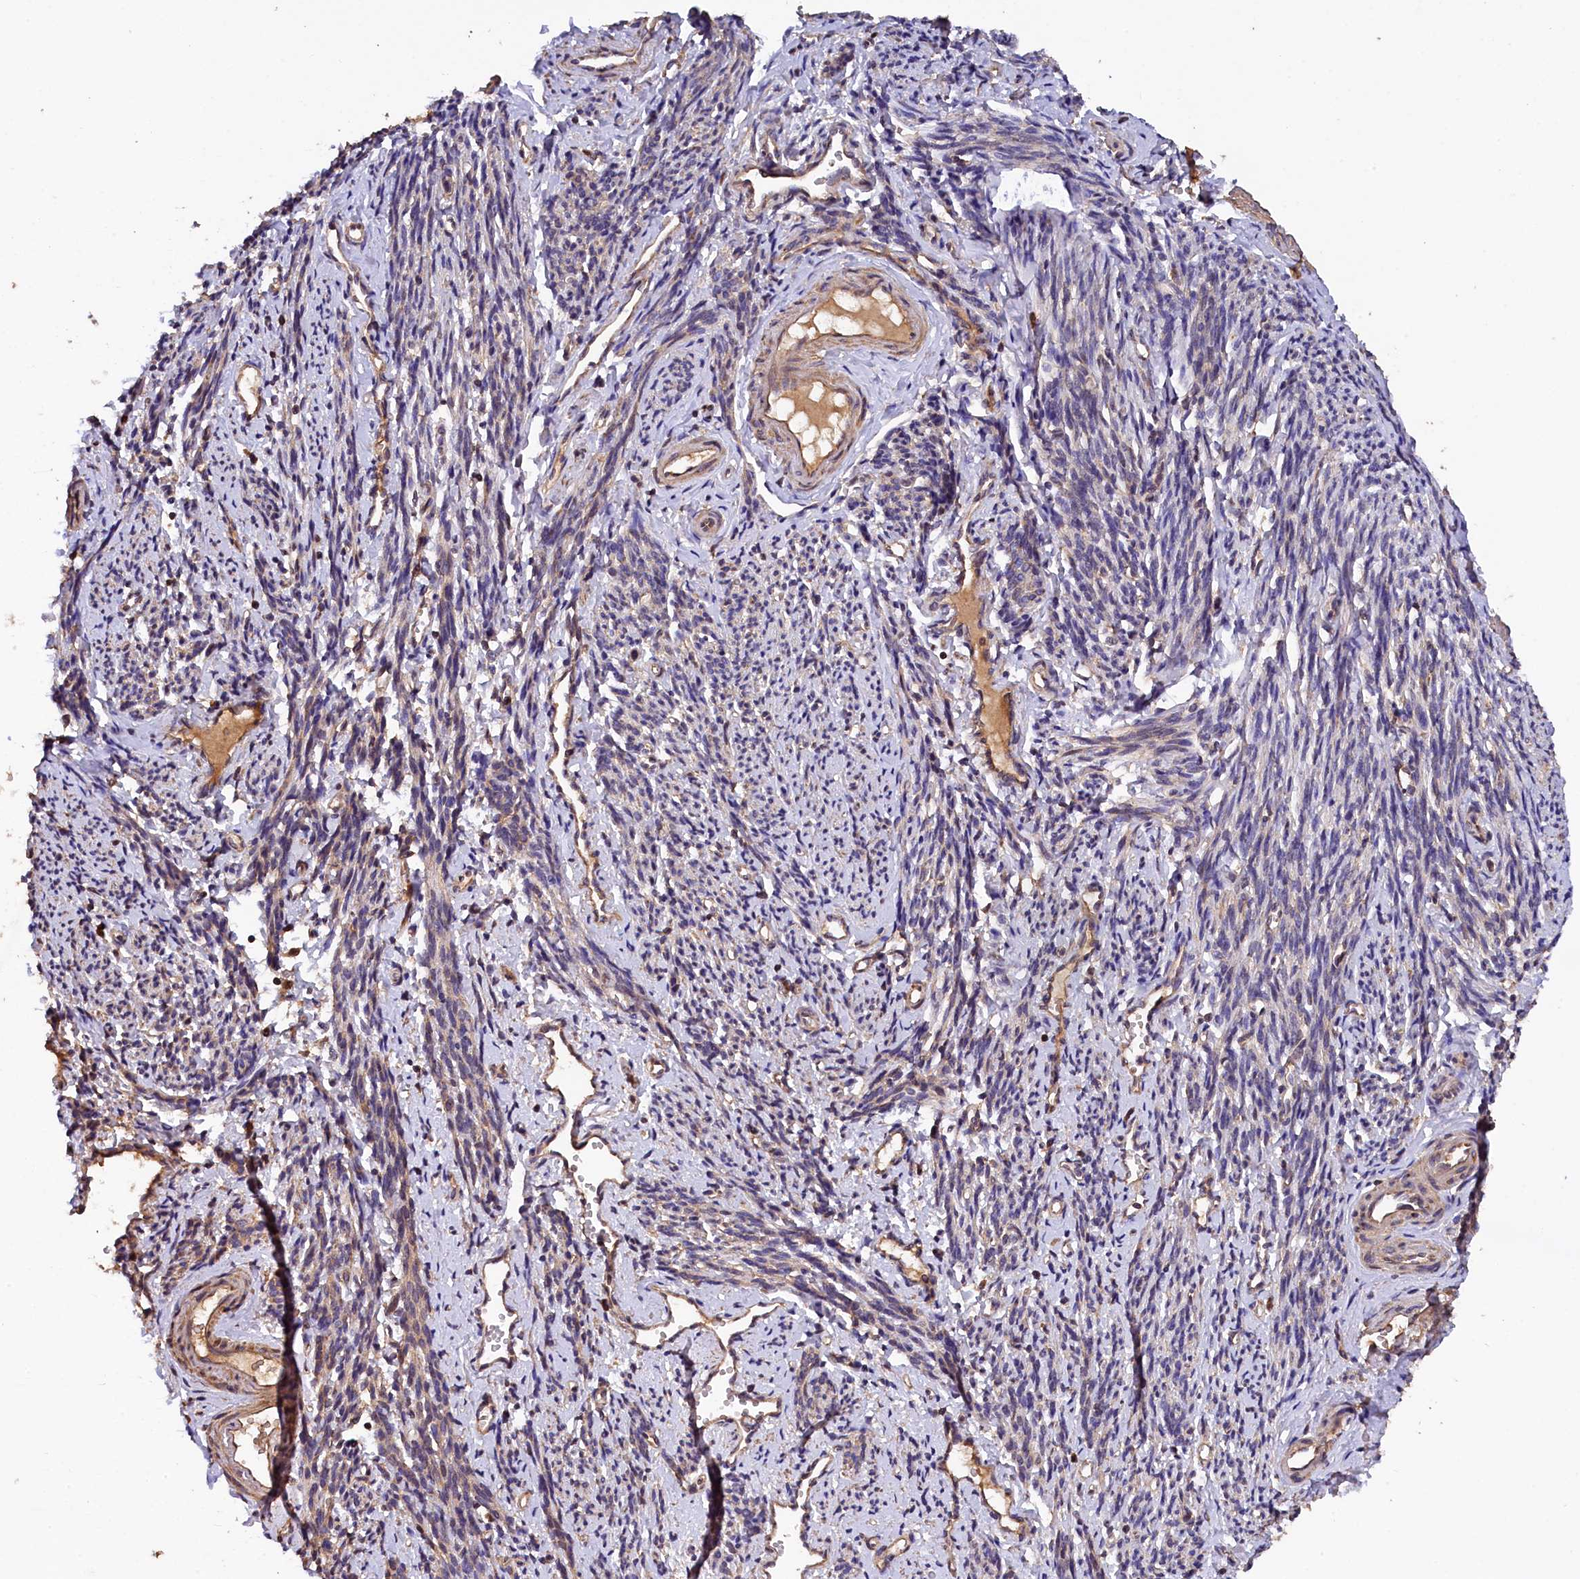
{"staining": {"intensity": "moderate", "quantity": "25%-75%", "location": "cytoplasmic/membranous"}, "tissue": "smooth muscle", "cell_type": "Smooth muscle cells", "image_type": "normal", "snomed": [{"axis": "morphology", "description": "Normal tissue, NOS"}, {"axis": "topography", "description": "Smooth muscle"}, {"axis": "topography", "description": "Uterus"}], "caption": "This is a photomicrograph of IHC staining of normal smooth muscle, which shows moderate expression in the cytoplasmic/membranous of smooth muscle cells.", "gene": "KLC2", "patient": {"sex": "female", "age": 59}}